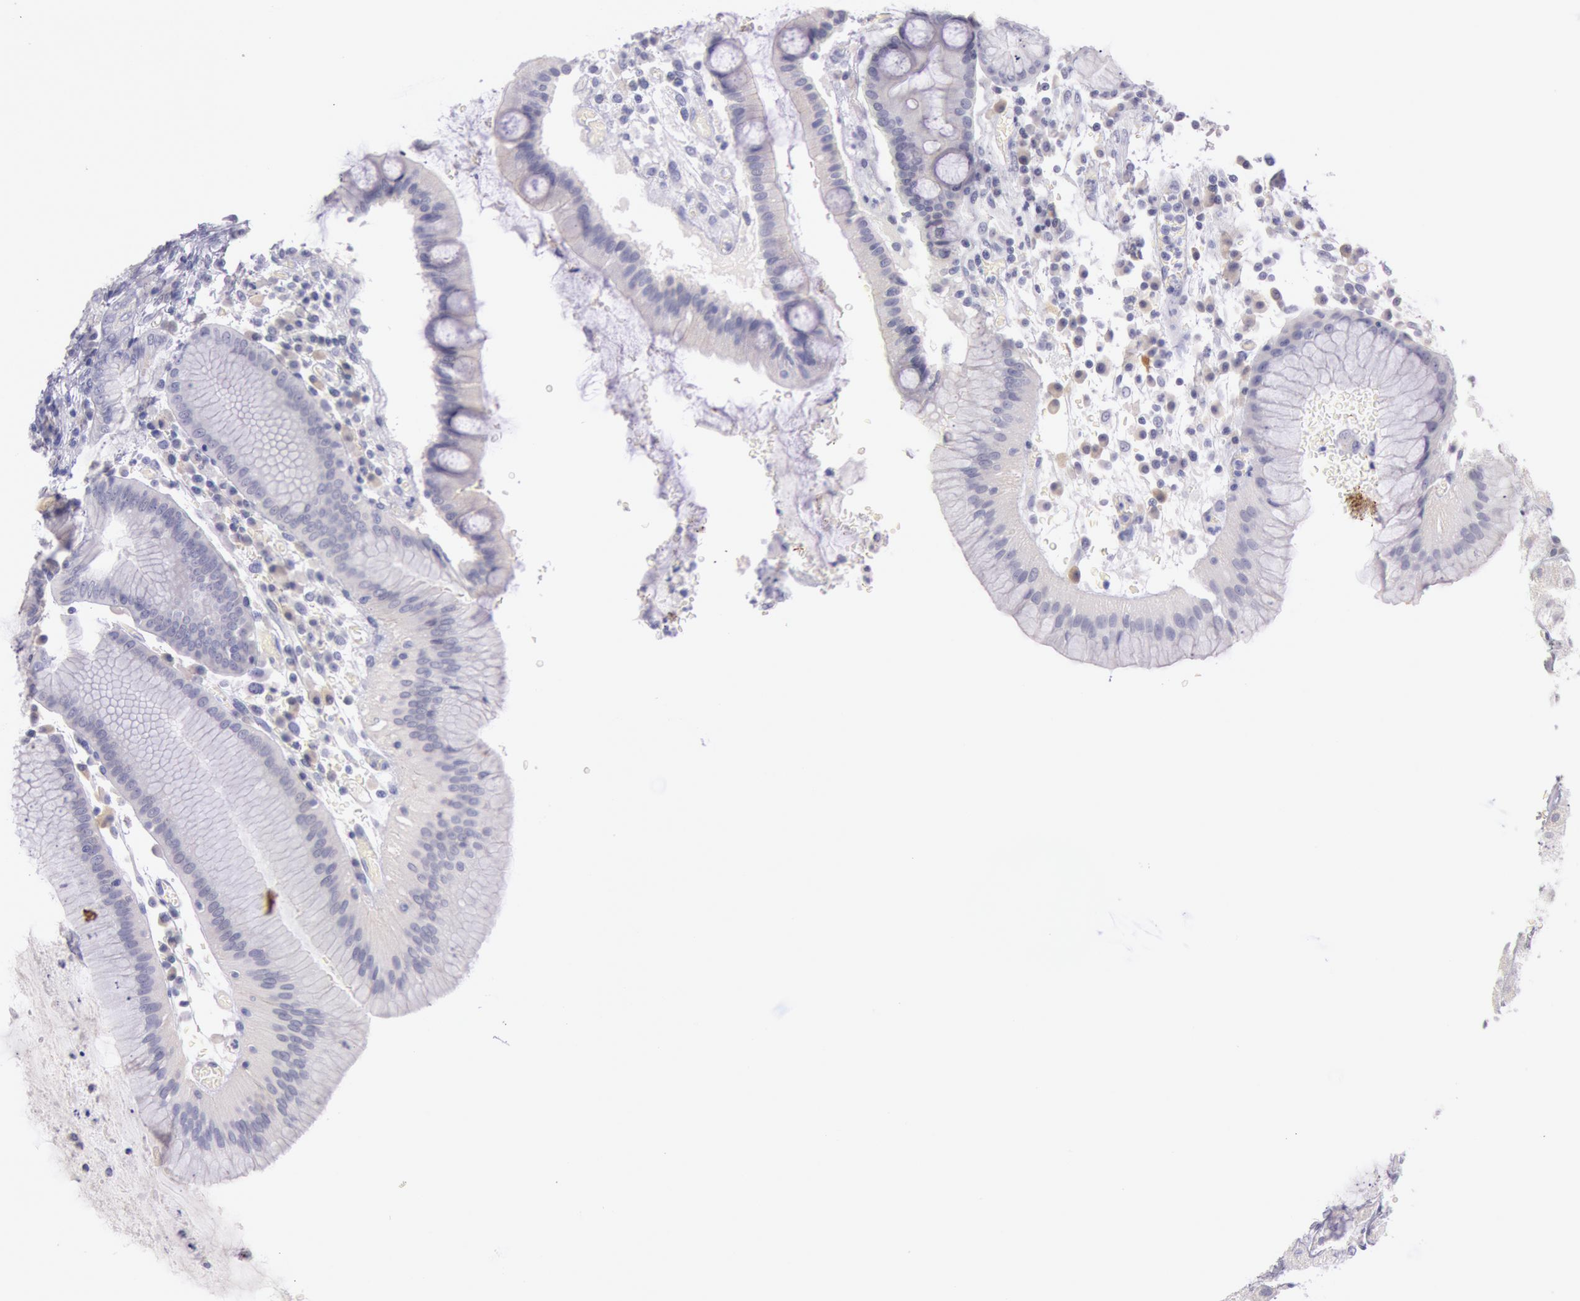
{"staining": {"intensity": "negative", "quantity": "none", "location": "none"}, "tissue": "stomach", "cell_type": "Glandular cells", "image_type": "normal", "snomed": [{"axis": "morphology", "description": "Normal tissue, NOS"}, {"axis": "topography", "description": "Stomach, lower"}], "caption": "Immunohistochemistry photomicrograph of unremarkable human stomach stained for a protein (brown), which reveals no positivity in glandular cells. (DAB IHC, high magnification).", "gene": "EGFR", "patient": {"sex": "female", "age": 73}}